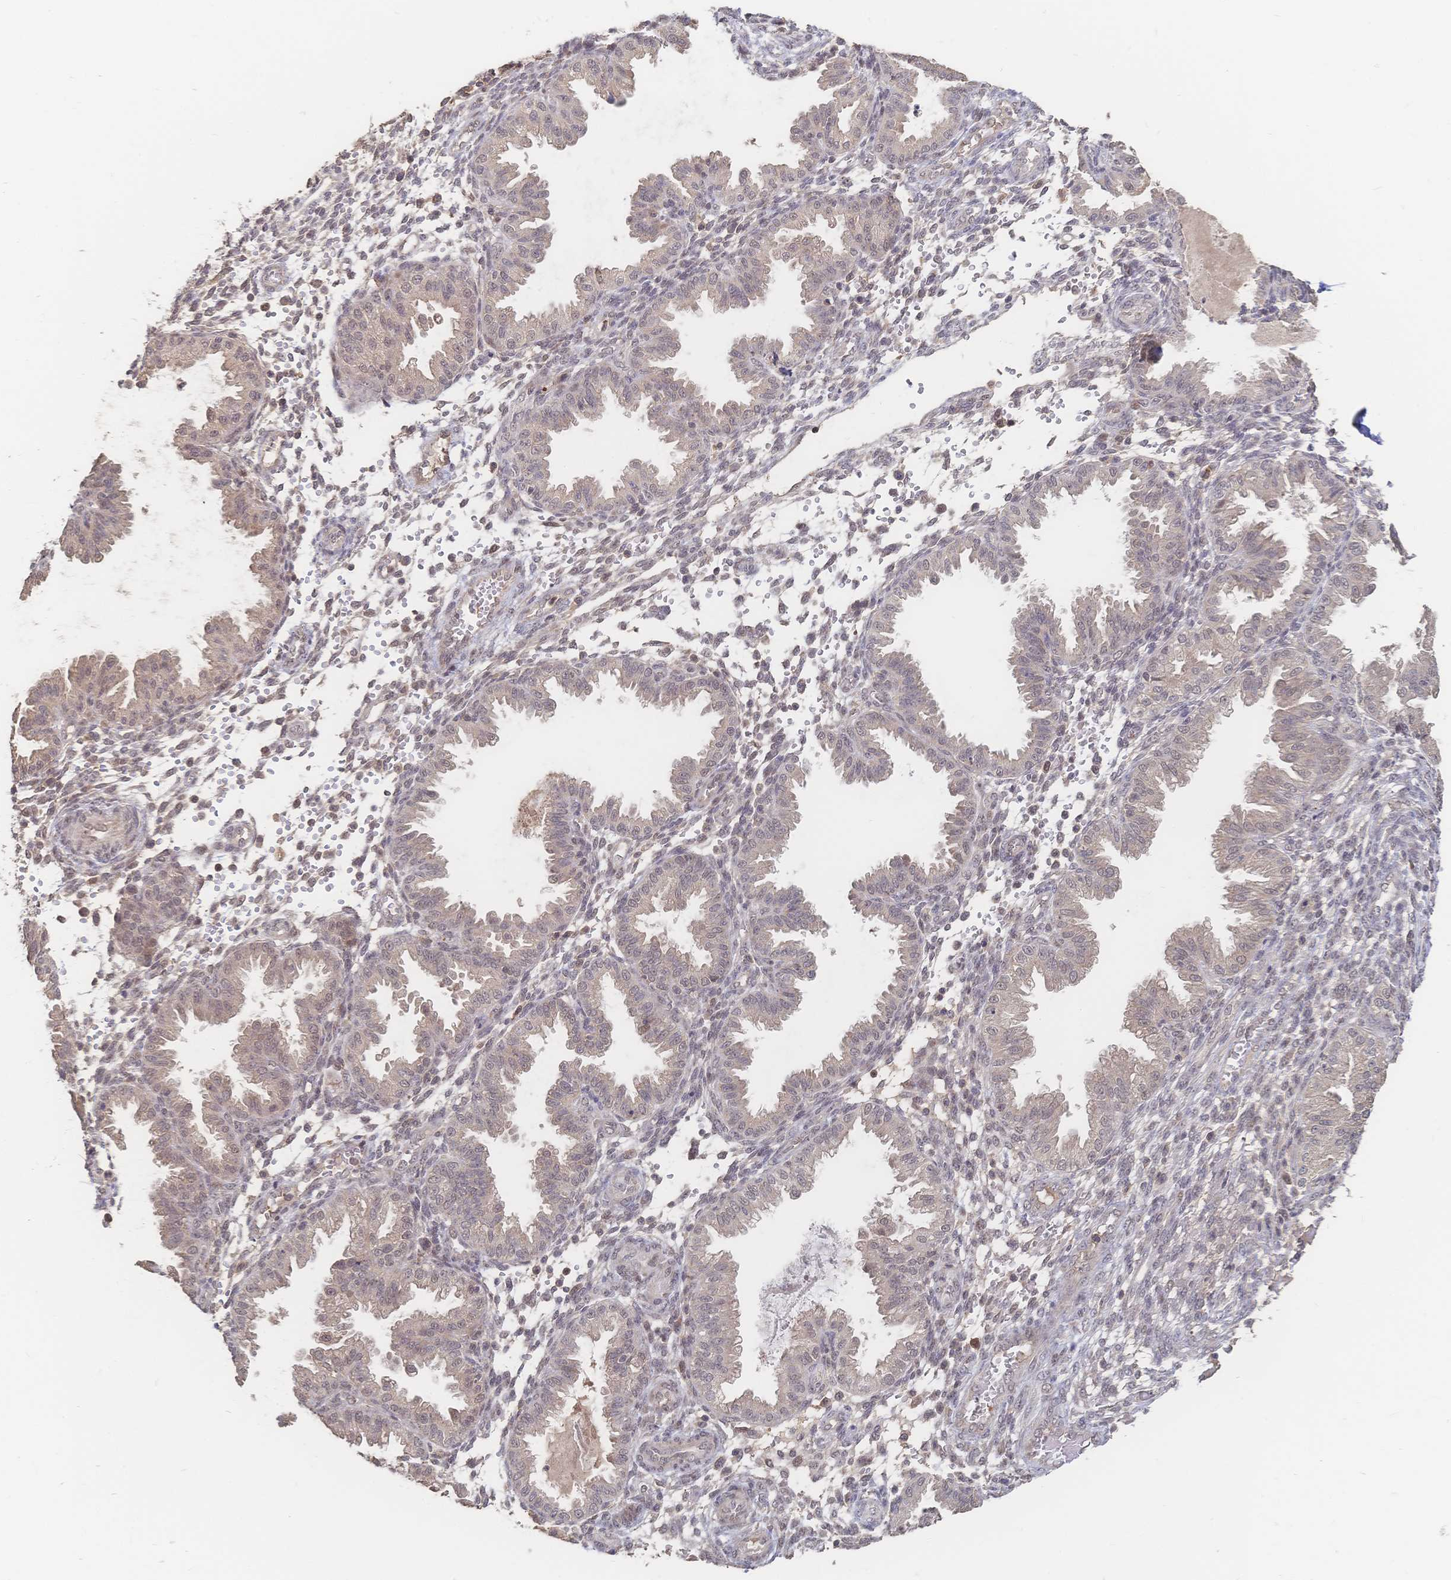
{"staining": {"intensity": "weak", "quantity": "25%-75%", "location": "nuclear"}, "tissue": "endometrium", "cell_type": "Cells in endometrial stroma", "image_type": "normal", "snomed": [{"axis": "morphology", "description": "Normal tissue, NOS"}, {"axis": "topography", "description": "Endometrium"}], "caption": "Brown immunohistochemical staining in benign human endometrium shows weak nuclear staining in approximately 25%-75% of cells in endometrial stroma. The protein is shown in brown color, while the nuclei are stained blue.", "gene": "LRP5", "patient": {"sex": "female", "age": 33}}